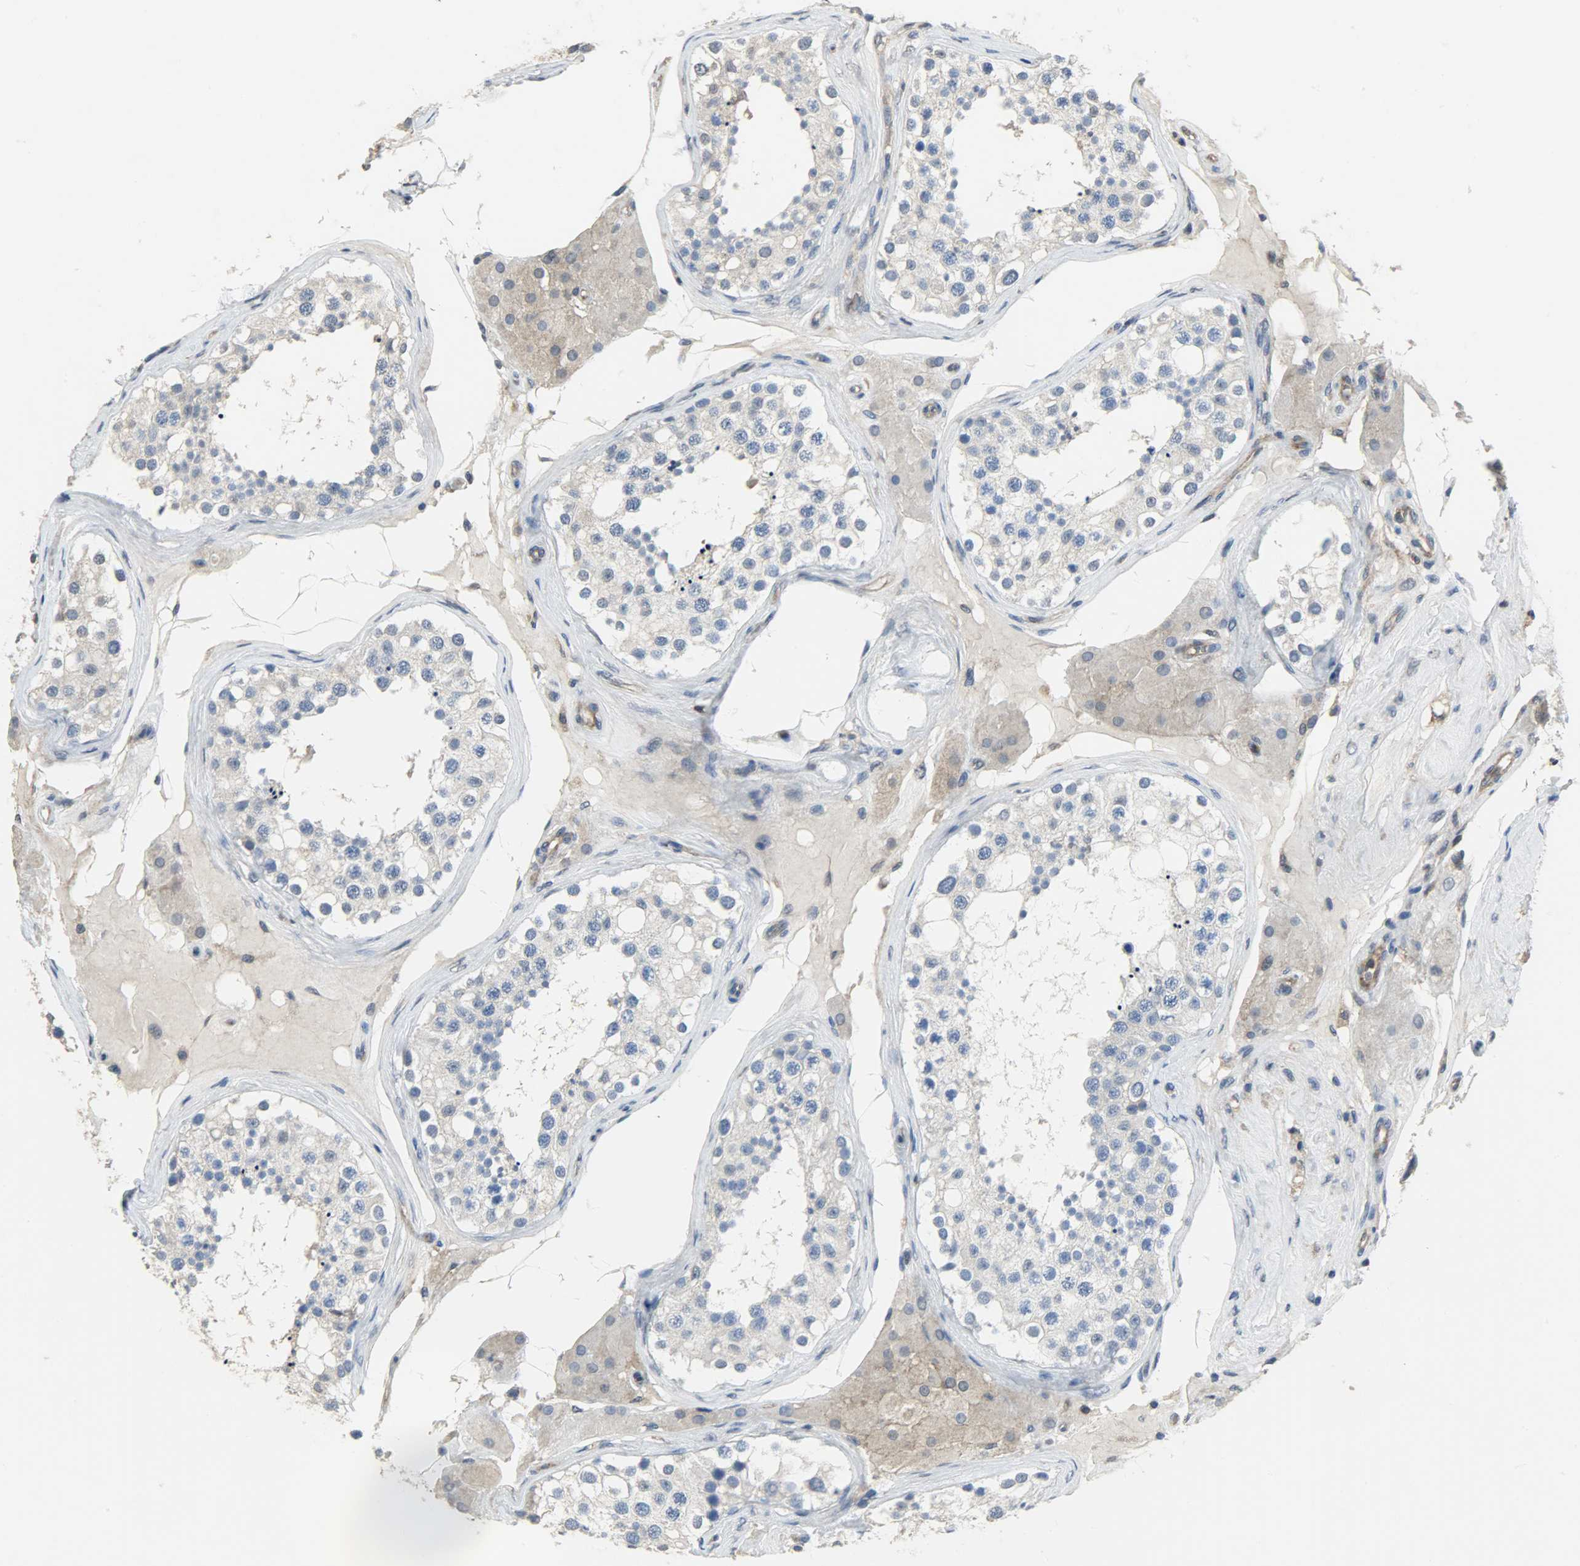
{"staining": {"intensity": "weak", "quantity": "25%-75%", "location": "cytoplasmic/membranous,nuclear"}, "tissue": "testis", "cell_type": "Cells in seminiferous ducts", "image_type": "normal", "snomed": [{"axis": "morphology", "description": "Normal tissue, NOS"}, {"axis": "topography", "description": "Testis"}], "caption": "About 25%-75% of cells in seminiferous ducts in unremarkable testis exhibit weak cytoplasmic/membranous,nuclear protein expression as visualized by brown immunohistochemical staining.", "gene": "TRIM21", "patient": {"sex": "male", "age": 68}}